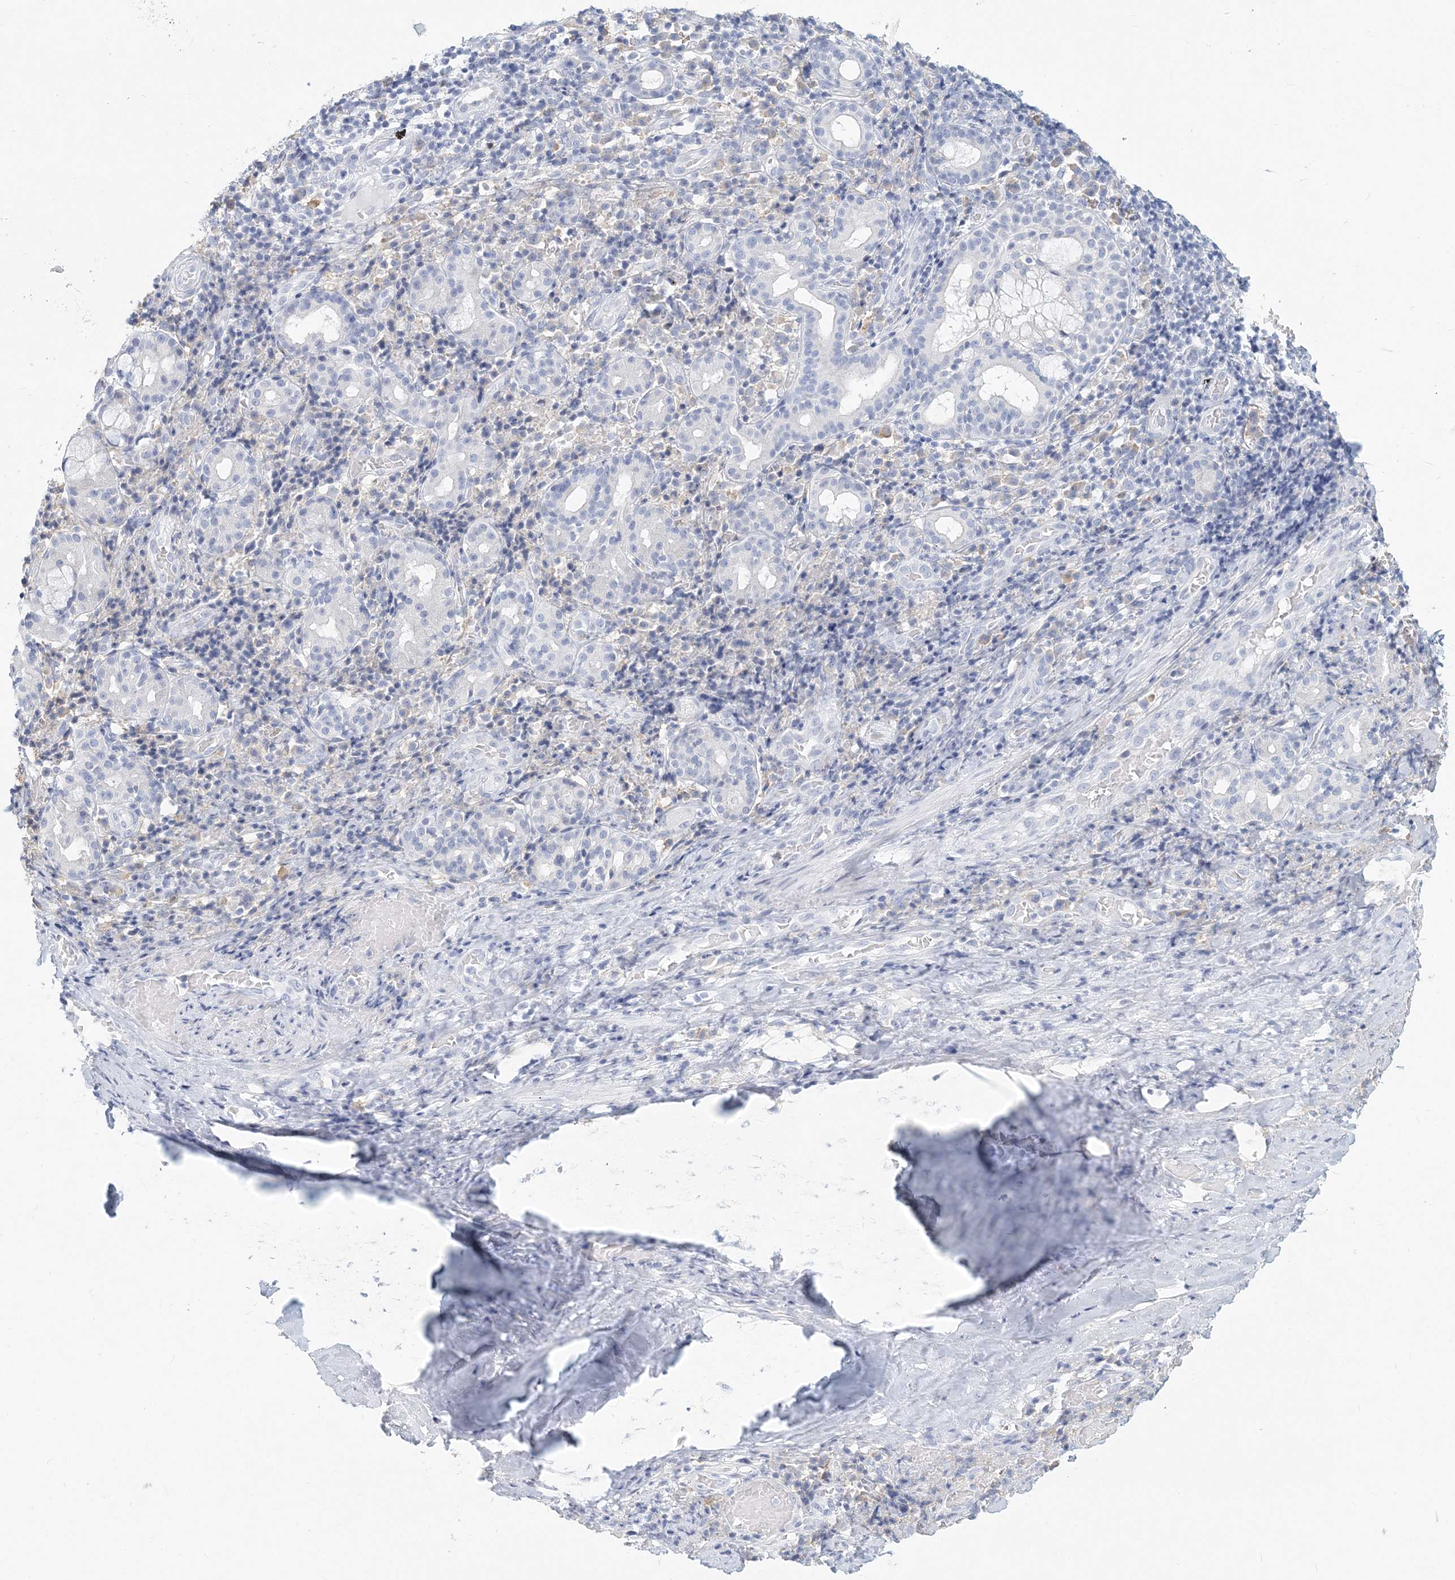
{"staining": {"intensity": "negative", "quantity": "none", "location": "none"}, "tissue": "adipose tissue", "cell_type": "Adipocytes", "image_type": "normal", "snomed": [{"axis": "morphology", "description": "Normal tissue, NOS"}, {"axis": "morphology", "description": "Basal cell carcinoma"}, {"axis": "topography", "description": "Cartilage tissue"}, {"axis": "topography", "description": "Nasopharynx"}, {"axis": "topography", "description": "Oral tissue"}], "caption": "IHC image of normal adipose tissue: human adipose tissue stained with DAB (3,3'-diaminobenzidine) demonstrates no significant protein staining in adipocytes.", "gene": "CSN1S1", "patient": {"sex": "female", "age": 77}}